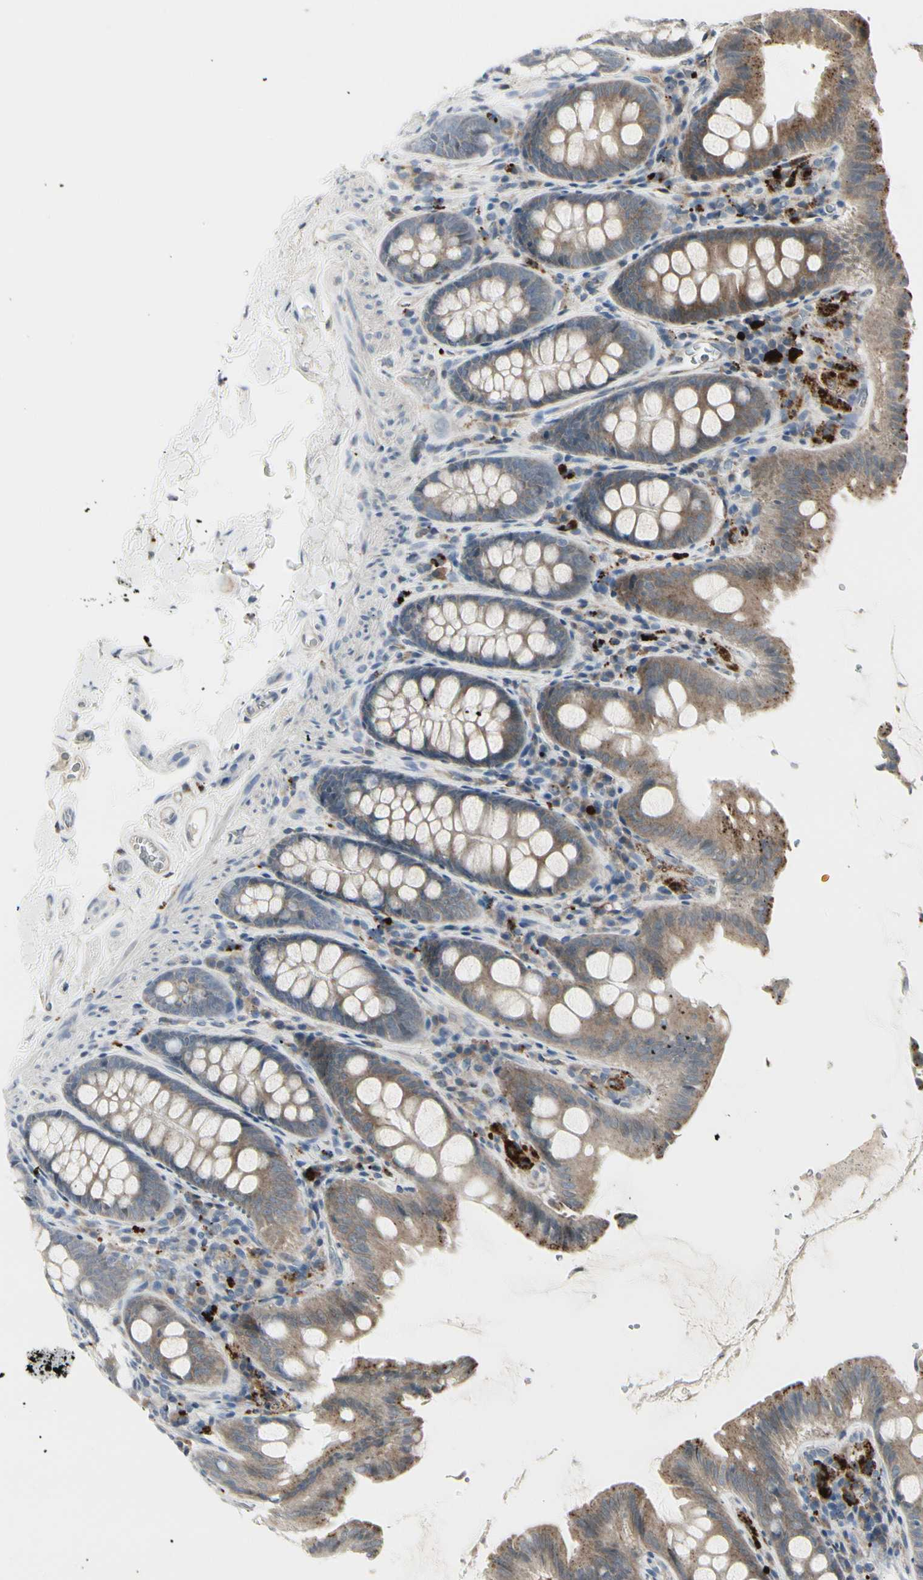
{"staining": {"intensity": "weak", "quantity": "25%-75%", "location": "cytoplasmic/membranous"}, "tissue": "colon", "cell_type": "Endothelial cells", "image_type": "normal", "snomed": [{"axis": "morphology", "description": "Normal tissue, NOS"}, {"axis": "topography", "description": "Colon"}], "caption": "Human colon stained for a protein (brown) reveals weak cytoplasmic/membranous positive expression in about 25%-75% of endothelial cells.", "gene": "GRN", "patient": {"sex": "female", "age": 61}}